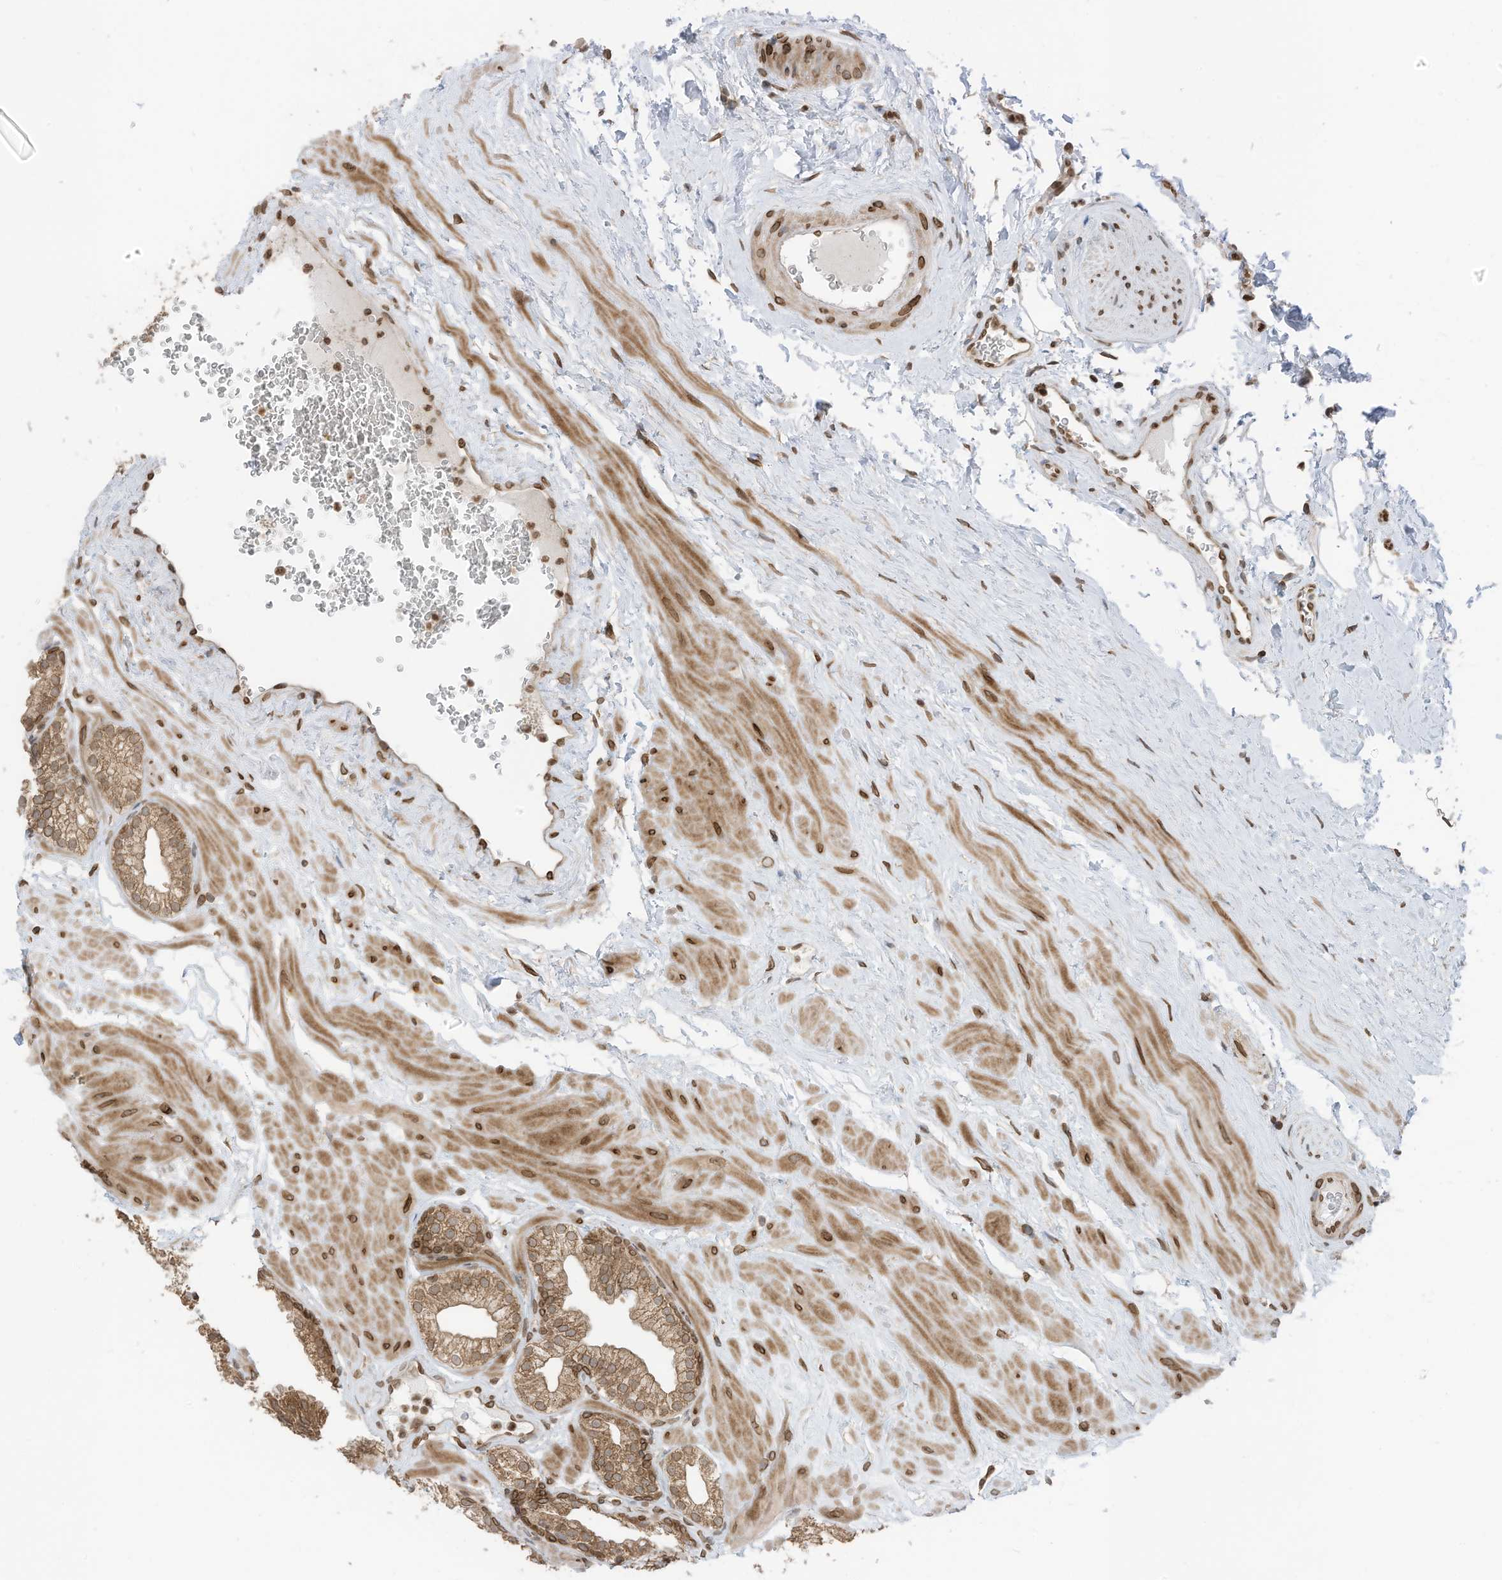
{"staining": {"intensity": "moderate", "quantity": ">75%", "location": "cytoplasmic/membranous,nuclear"}, "tissue": "prostate", "cell_type": "Glandular cells", "image_type": "normal", "snomed": [{"axis": "morphology", "description": "Normal tissue, NOS"}, {"axis": "morphology", "description": "Urothelial carcinoma, Low grade"}, {"axis": "topography", "description": "Urinary bladder"}, {"axis": "topography", "description": "Prostate"}], "caption": "Immunohistochemical staining of normal human prostate reveals >75% levels of moderate cytoplasmic/membranous,nuclear protein staining in about >75% of glandular cells.", "gene": "RABL3", "patient": {"sex": "male", "age": 60}}